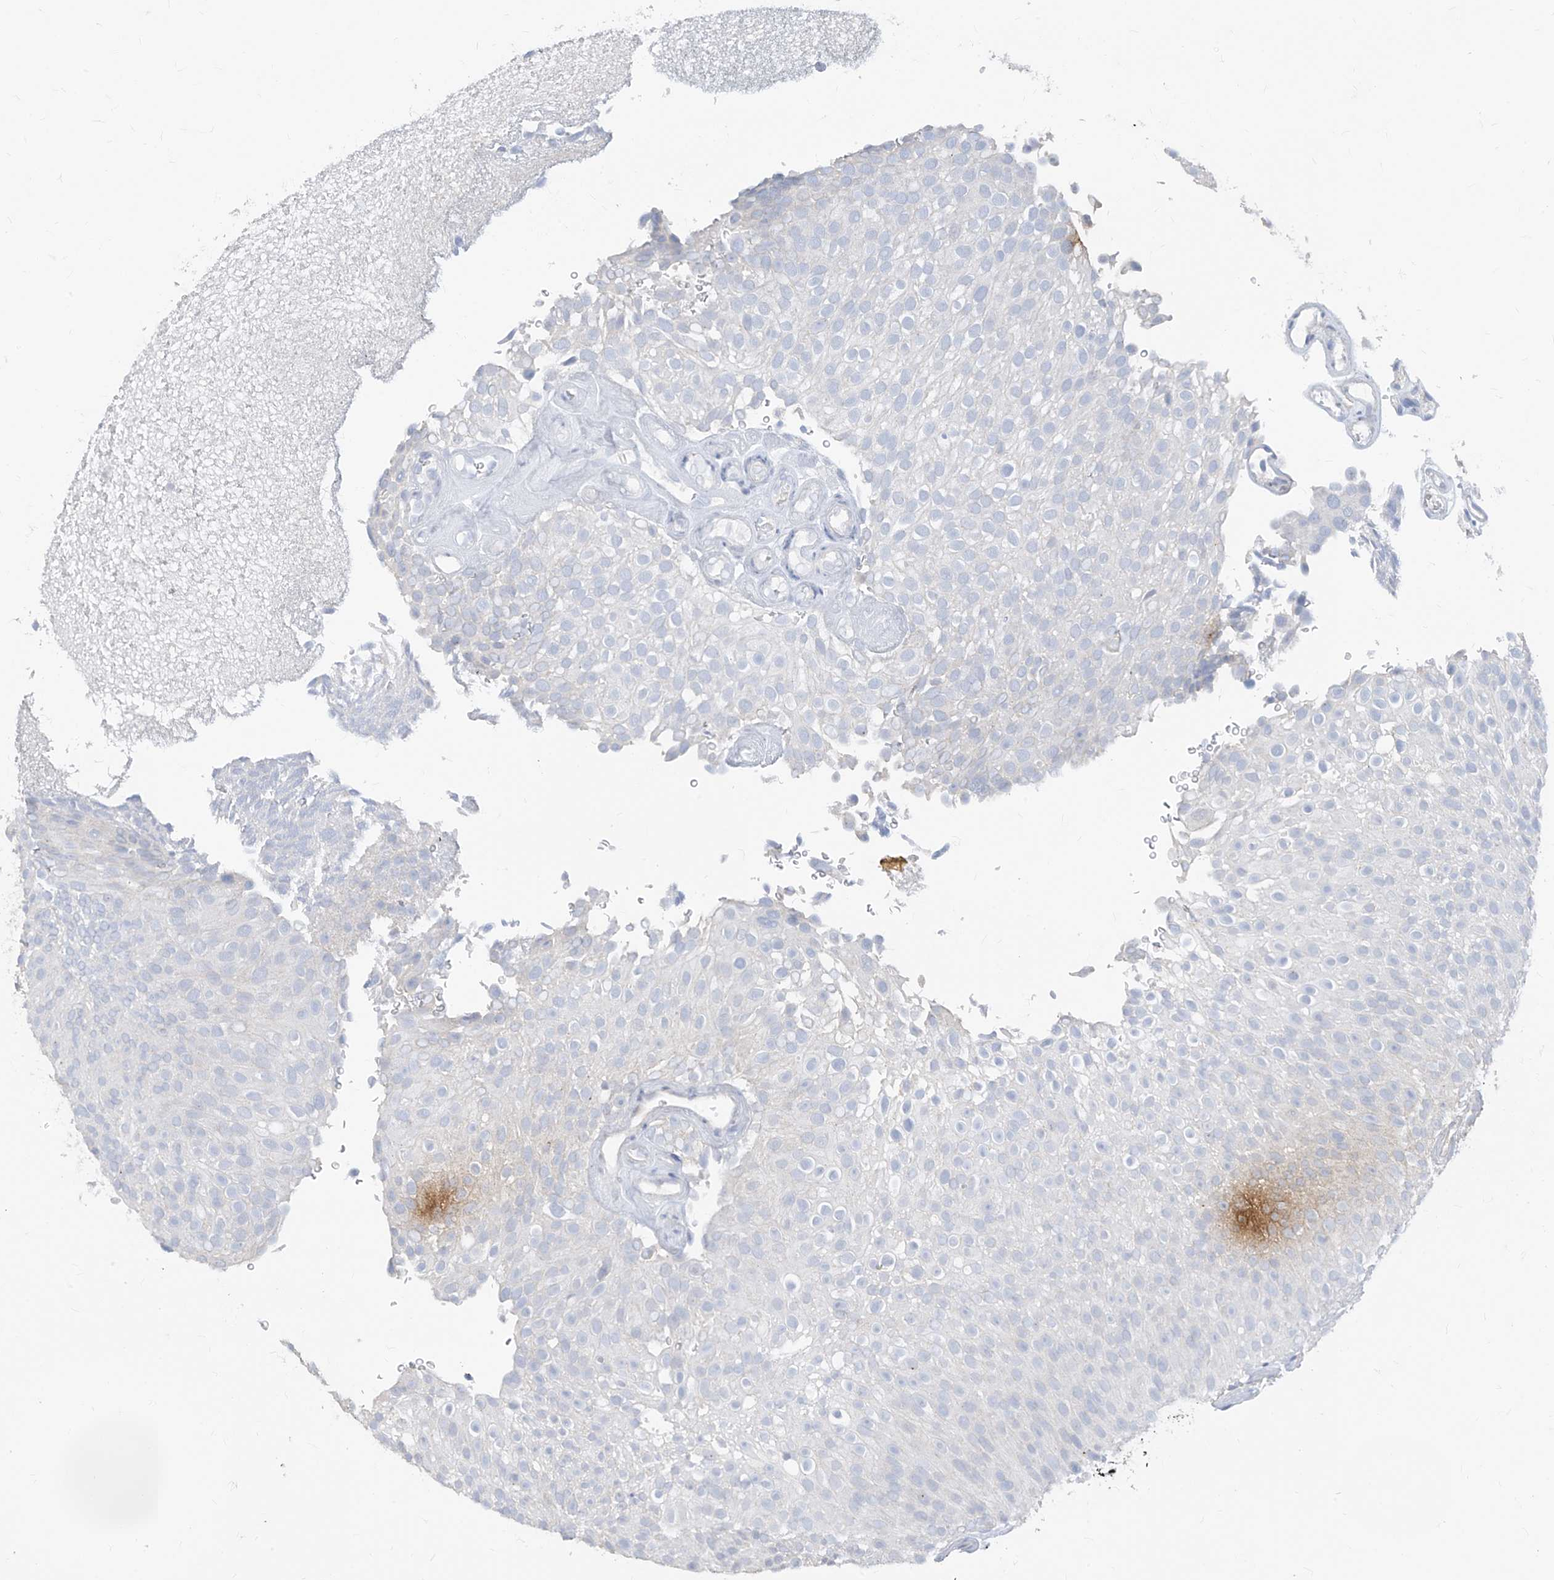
{"staining": {"intensity": "negative", "quantity": "none", "location": "none"}, "tissue": "urothelial cancer", "cell_type": "Tumor cells", "image_type": "cancer", "snomed": [{"axis": "morphology", "description": "Urothelial carcinoma, Low grade"}, {"axis": "topography", "description": "Urinary bladder"}], "caption": "IHC of human low-grade urothelial carcinoma reveals no positivity in tumor cells.", "gene": "TBX21", "patient": {"sex": "male", "age": 78}}